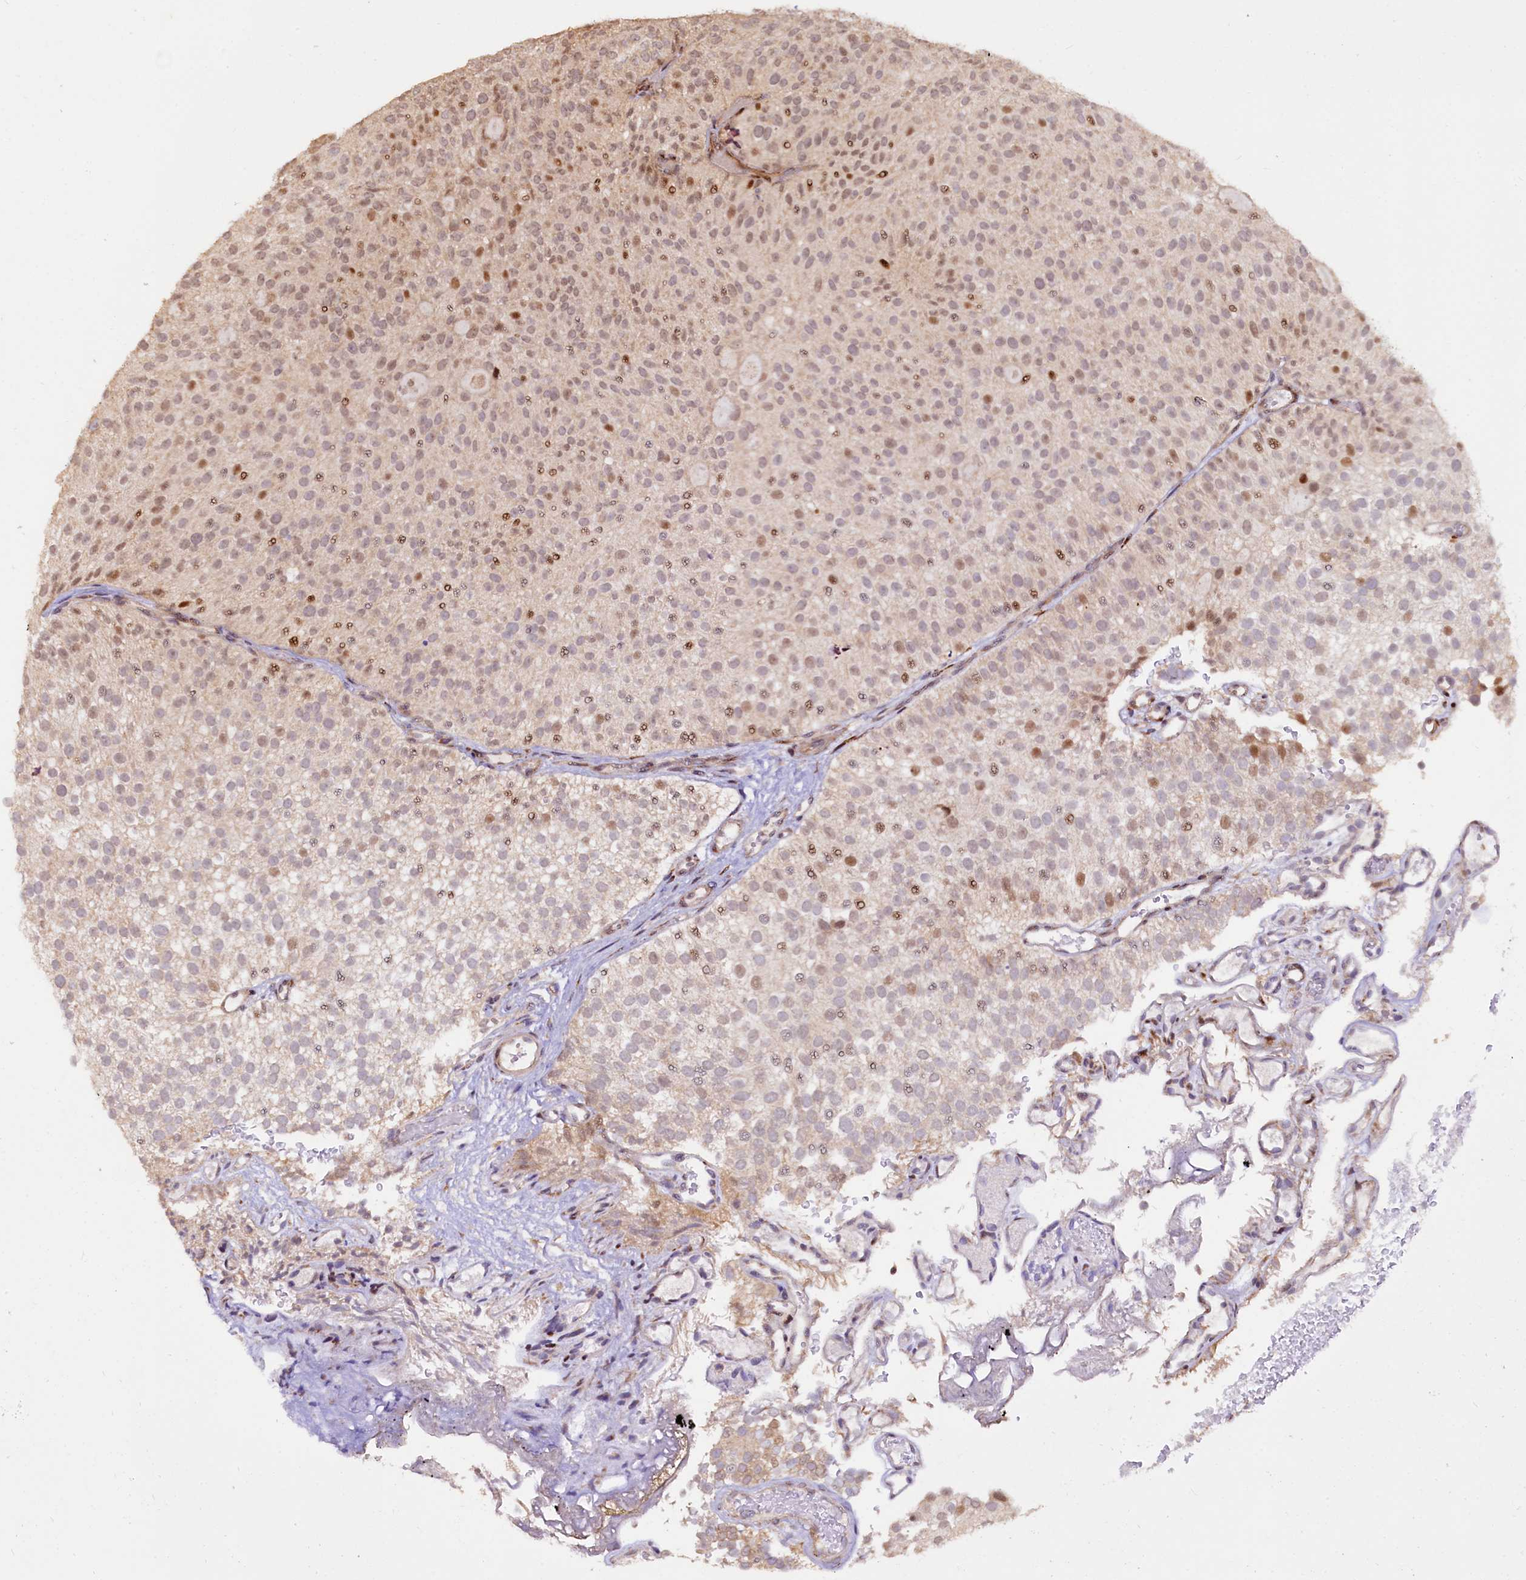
{"staining": {"intensity": "moderate", "quantity": "<25%", "location": "nuclear"}, "tissue": "urothelial cancer", "cell_type": "Tumor cells", "image_type": "cancer", "snomed": [{"axis": "morphology", "description": "Urothelial carcinoma, Low grade"}, {"axis": "topography", "description": "Urinary bladder"}], "caption": "High-power microscopy captured an immunohistochemistry (IHC) image of urothelial cancer, revealing moderate nuclear positivity in approximately <25% of tumor cells.", "gene": "C5orf15", "patient": {"sex": "male", "age": 78}}